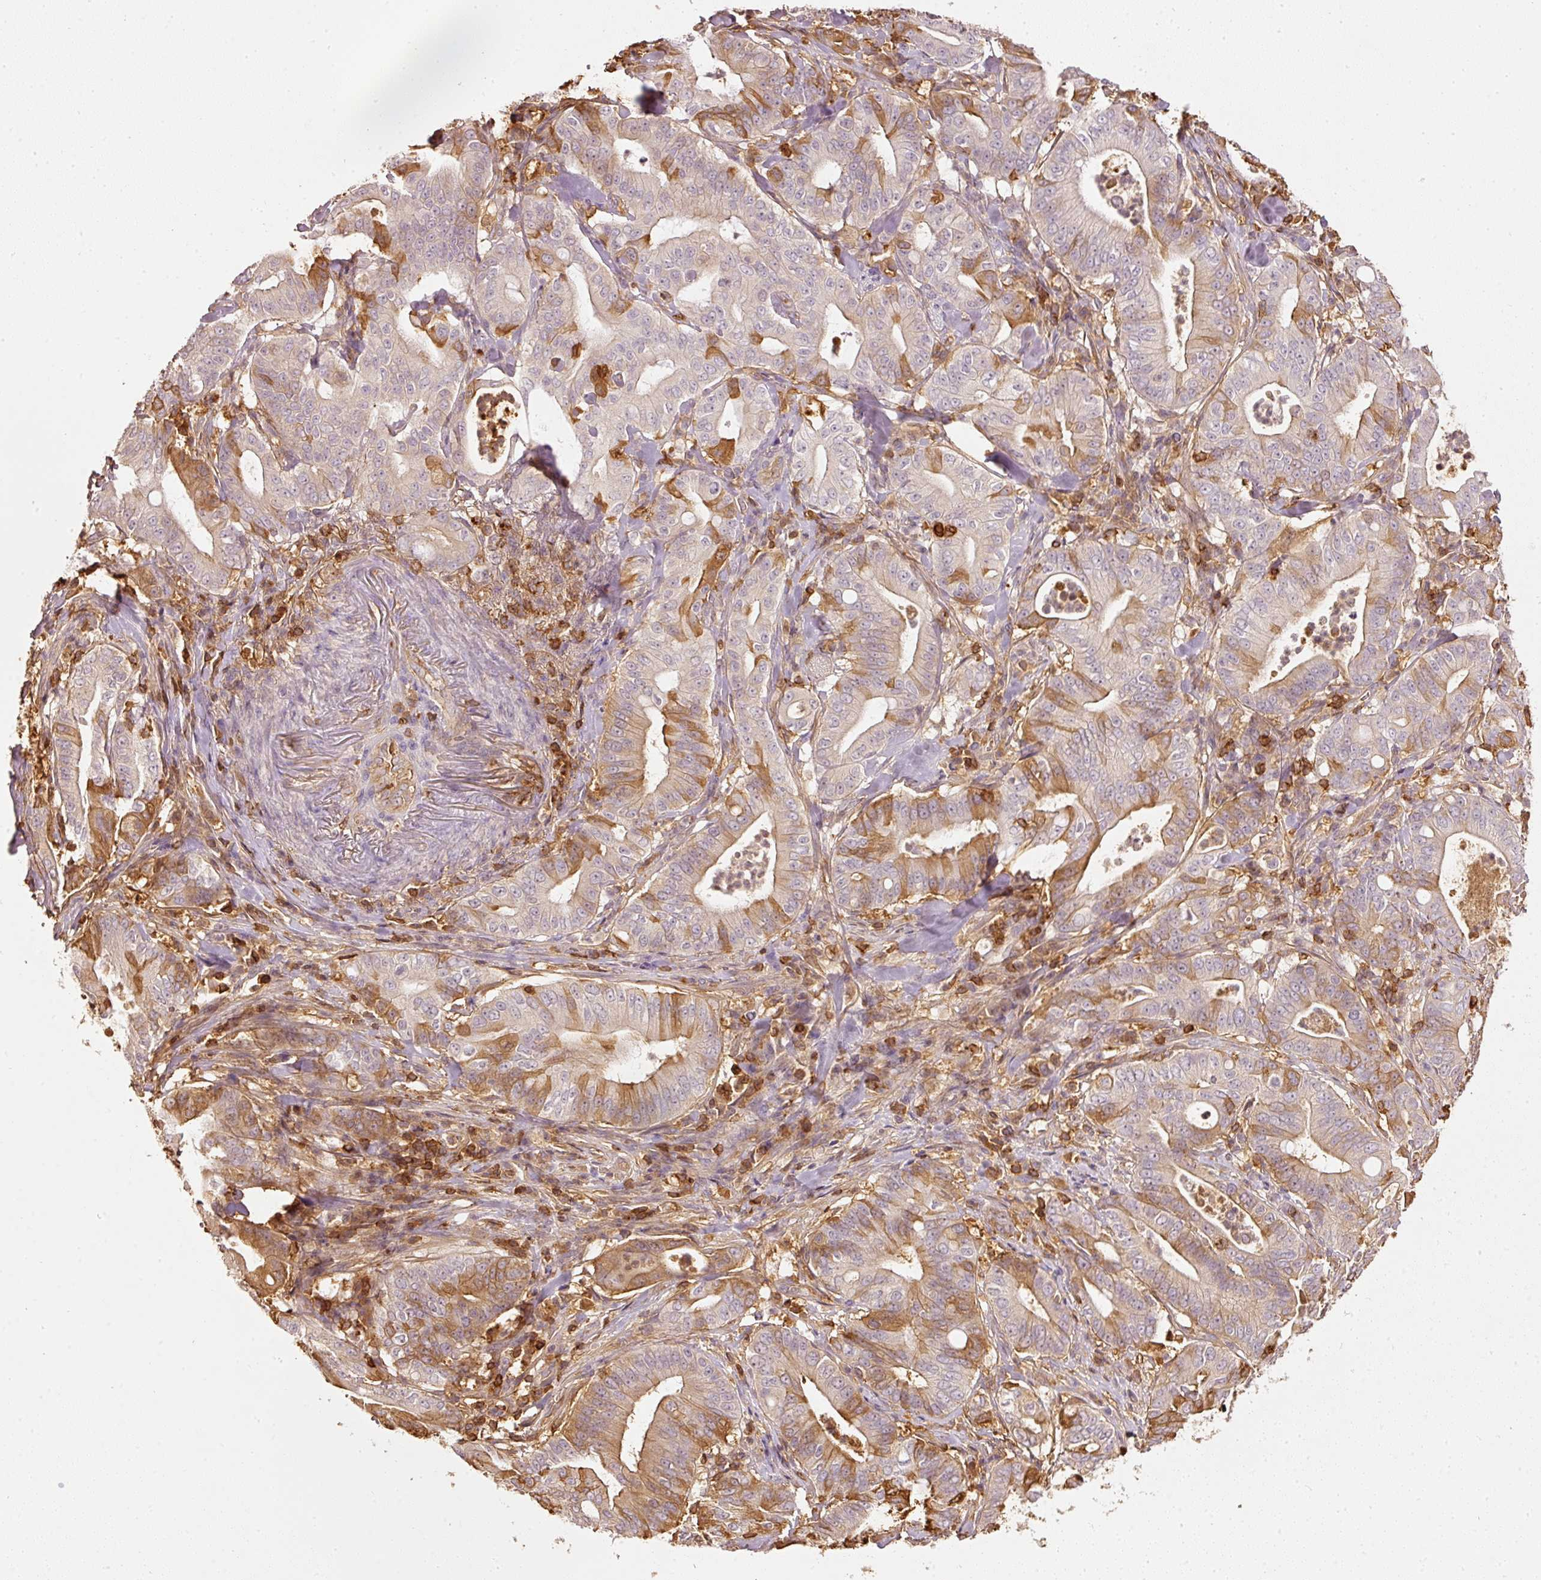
{"staining": {"intensity": "moderate", "quantity": "<25%", "location": "cytoplasmic/membranous"}, "tissue": "pancreatic cancer", "cell_type": "Tumor cells", "image_type": "cancer", "snomed": [{"axis": "morphology", "description": "Adenocarcinoma, NOS"}, {"axis": "topography", "description": "Pancreas"}], "caption": "A high-resolution micrograph shows immunohistochemistry staining of adenocarcinoma (pancreatic), which displays moderate cytoplasmic/membranous positivity in approximately <25% of tumor cells. (DAB (3,3'-diaminobenzidine) IHC with brightfield microscopy, high magnification).", "gene": "EVL", "patient": {"sex": "male", "age": 71}}